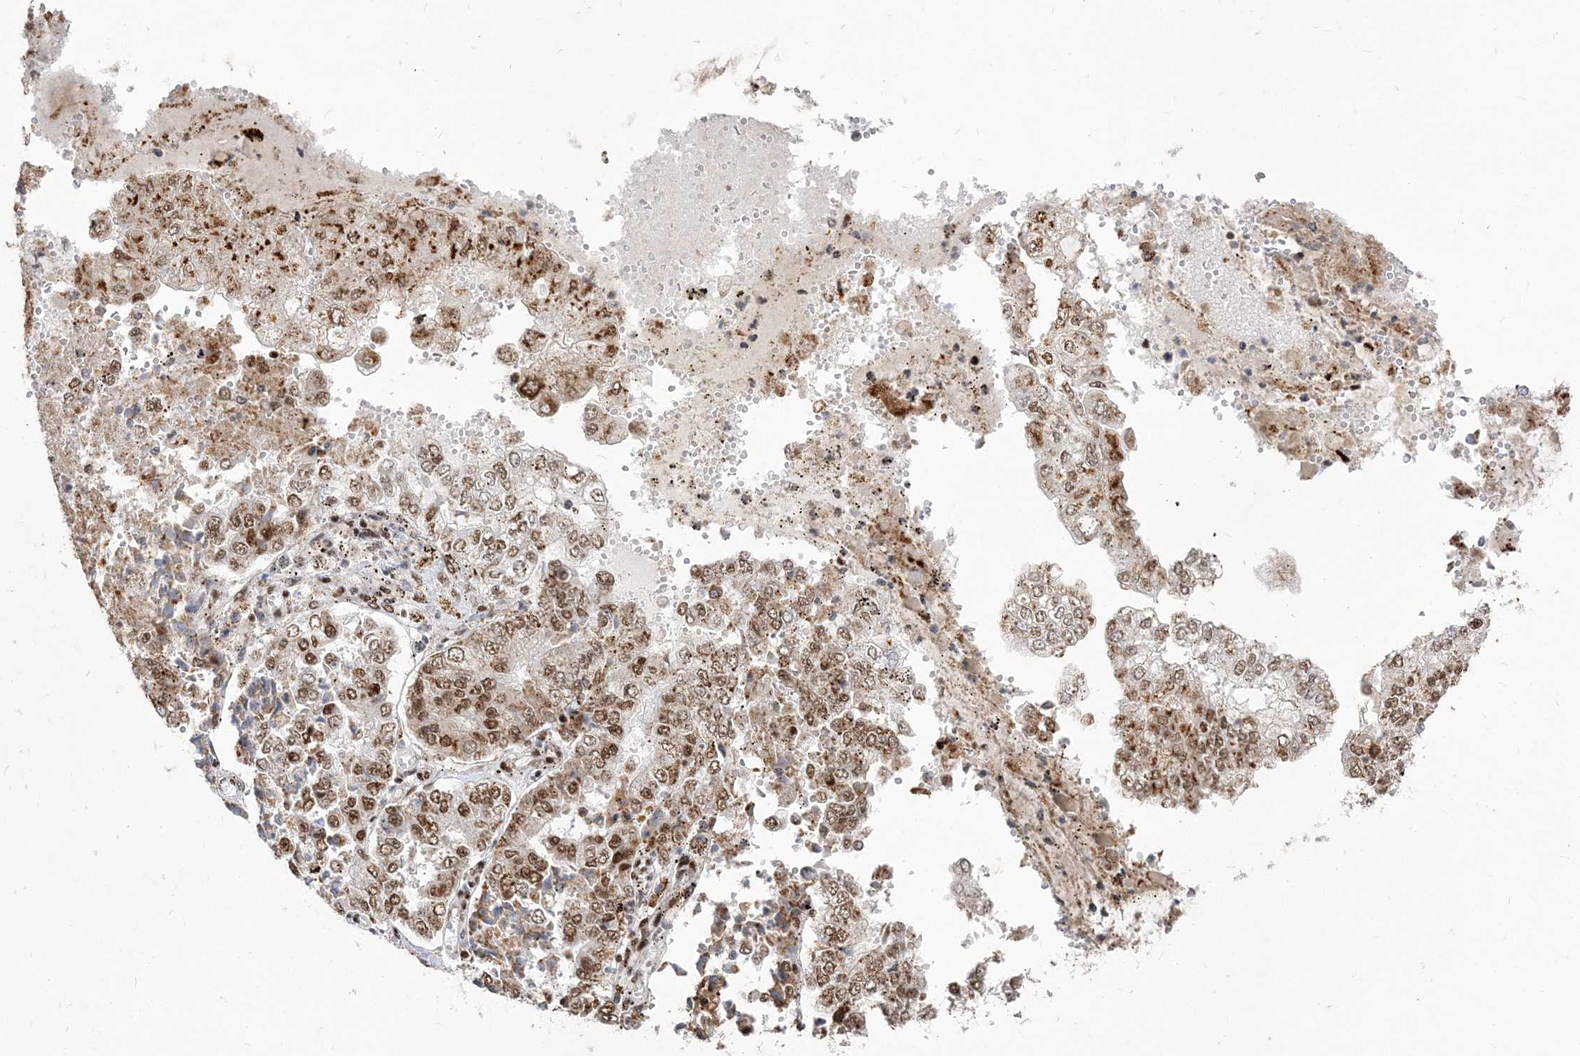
{"staining": {"intensity": "moderate", "quantity": ">75%", "location": "nuclear"}, "tissue": "stomach cancer", "cell_type": "Tumor cells", "image_type": "cancer", "snomed": [{"axis": "morphology", "description": "Adenocarcinoma, NOS"}, {"axis": "topography", "description": "Stomach"}], "caption": "The photomicrograph reveals immunohistochemical staining of adenocarcinoma (stomach). There is moderate nuclear positivity is present in about >75% of tumor cells.", "gene": "RBM17", "patient": {"sex": "male", "age": 76}}